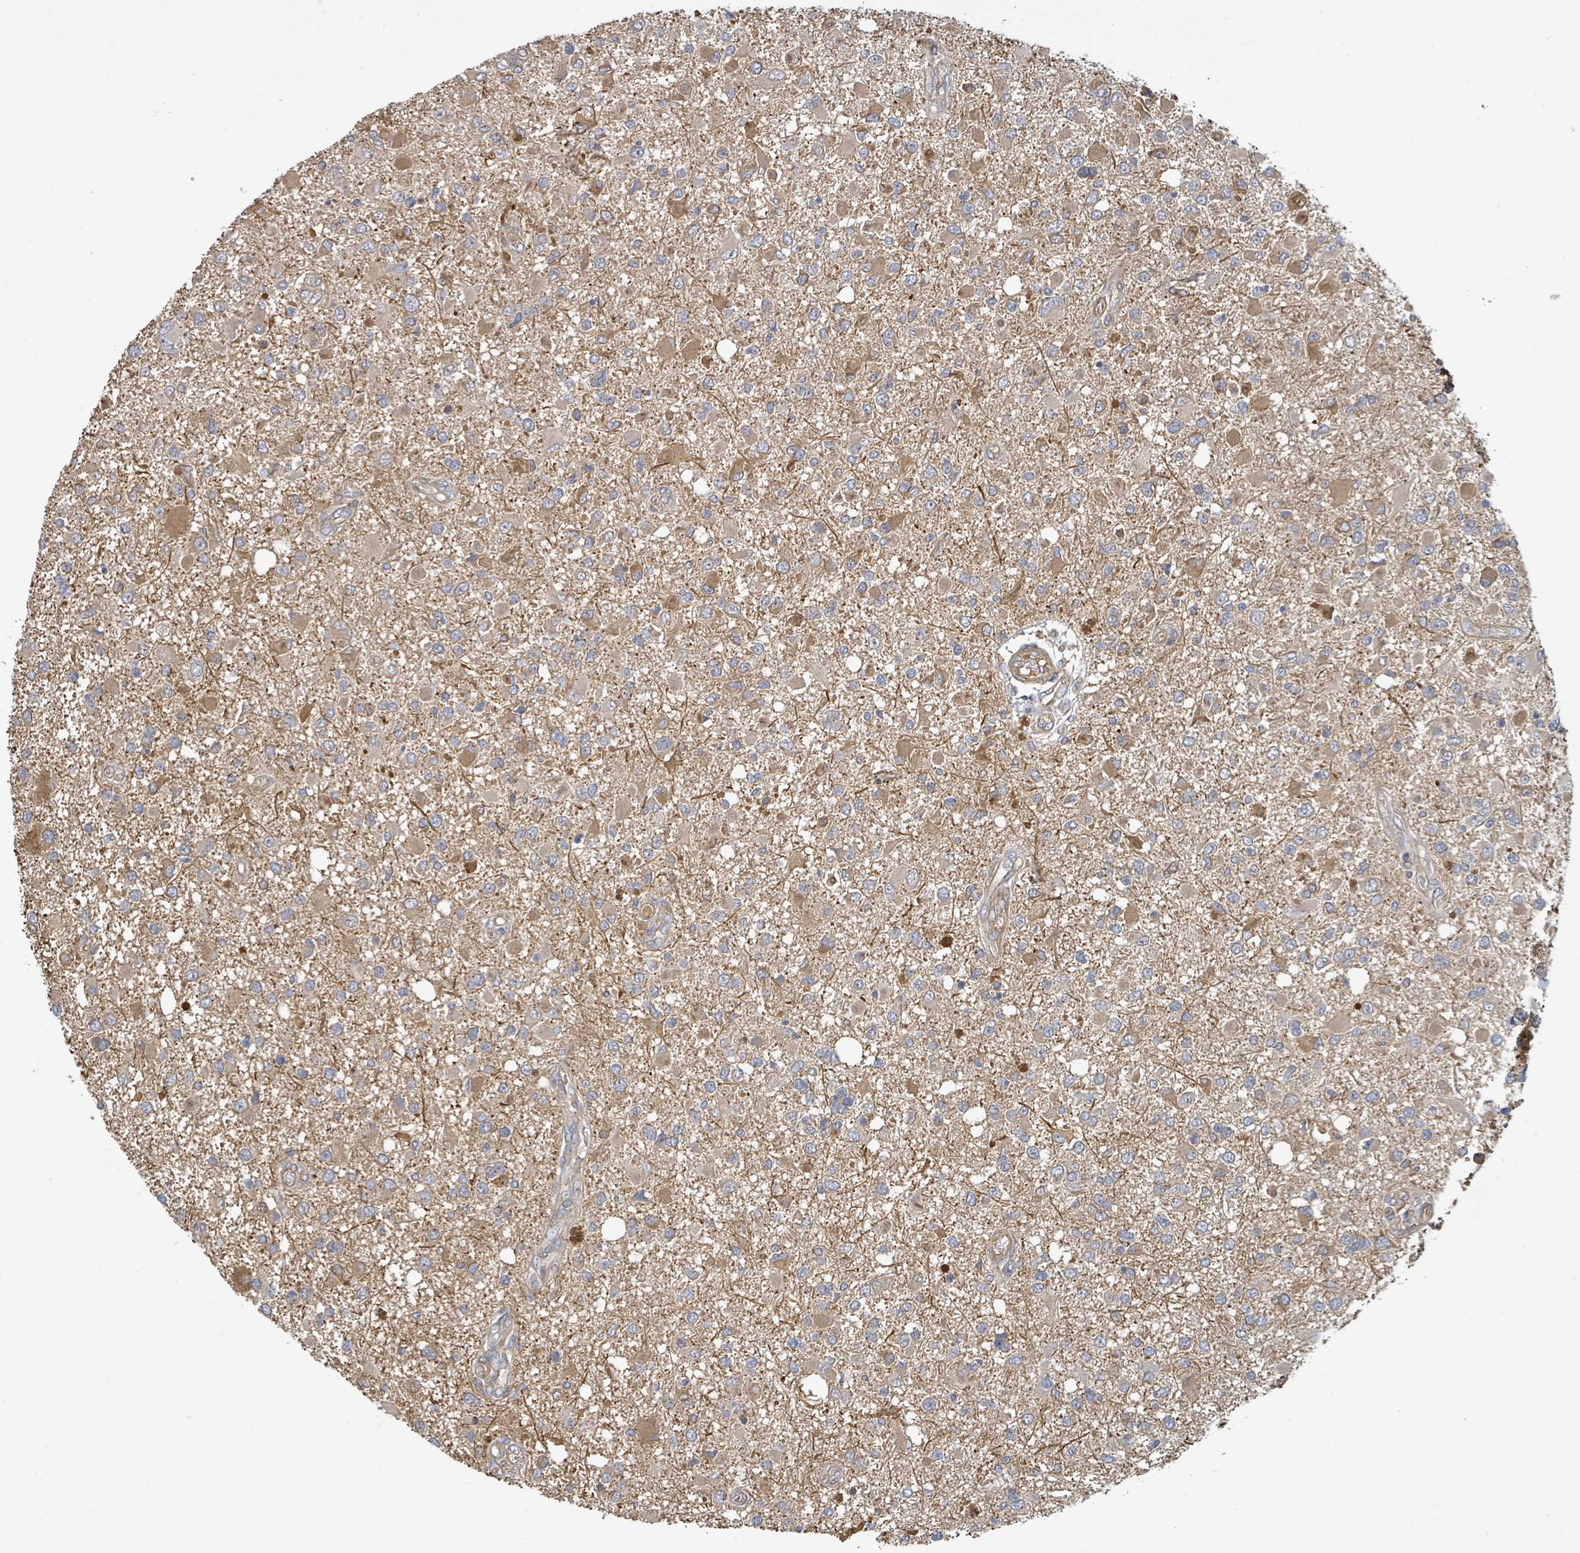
{"staining": {"intensity": "weak", "quantity": "<25%", "location": "cytoplasmic/membranous"}, "tissue": "glioma", "cell_type": "Tumor cells", "image_type": "cancer", "snomed": [{"axis": "morphology", "description": "Glioma, malignant, High grade"}, {"axis": "topography", "description": "Brain"}], "caption": "IHC of glioma demonstrates no positivity in tumor cells.", "gene": "STARD4", "patient": {"sex": "male", "age": 53}}